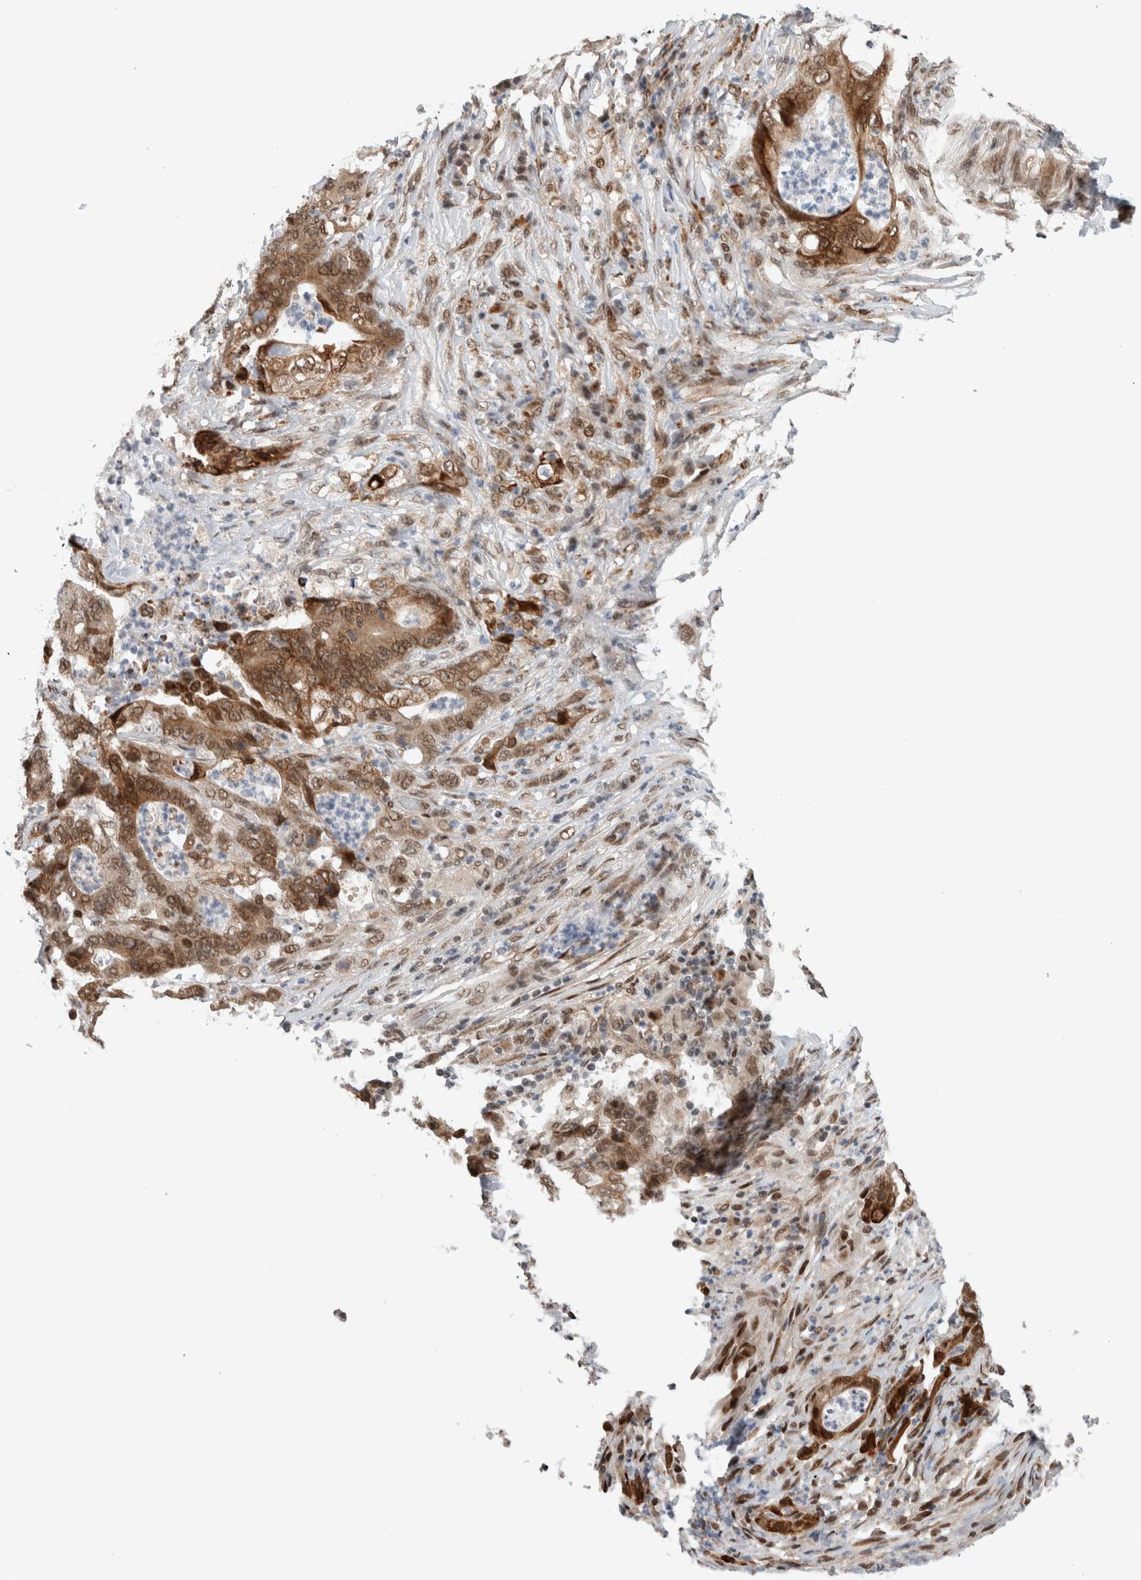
{"staining": {"intensity": "moderate", "quantity": ">75%", "location": "cytoplasmic/membranous,nuclear"}, "tissue": "stomach cancer", "cell_type": "Tumor cells", "image_type": "cancer", "snomed": [{"axis": "morphology", "description": "Adenocarcinoma, NOS"}, {"axis": "topography", "description": "Stomach"}], "caption": "Stomach cancer (adenocarcinoma) stained with DAB immunohistochemistry (IHC) displays medium levels of moderate cytoplasmic/membranous and nuclear expression in about >75% of tumor cells.", "gene": "TNRC18", "patient": {"sex": "female", "age": 73}}